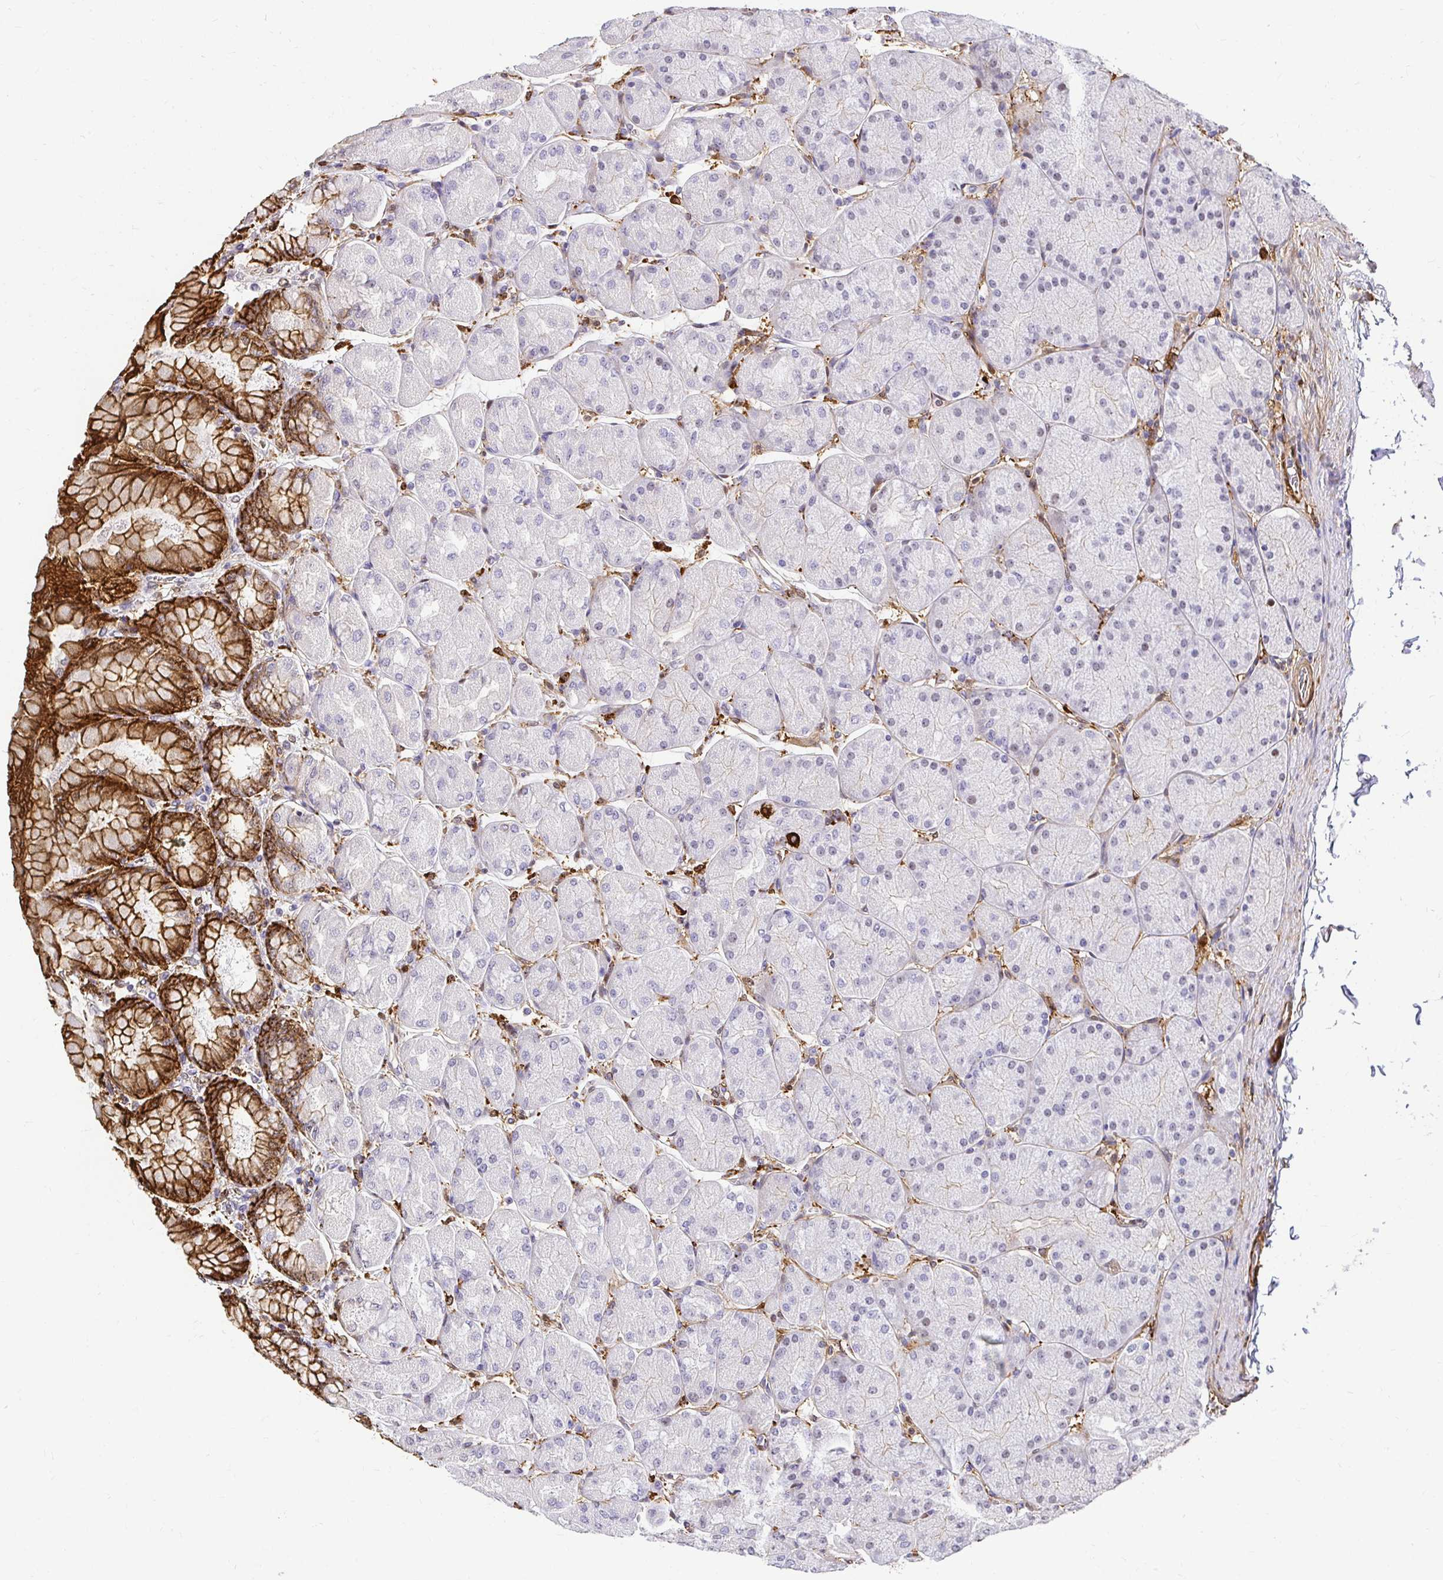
{"staining": {"intensity": "strong", "quantity": "25%-75%", "location": "cytoplasmic/membranous"}, "tissue": "stomach", "cell_type": "Glandular cells", "image_type": "normal", "snomed": [{"axis": "morphology", "description": "Normal tissue, NOS"}, {"axis": "topography", "description": "Stomach, upper"}], "caption": "This histopathology image reveals unremarkable stomach stained with immunohistochemistry to label a protein in brown. The cytoplasmic/membranous of glandular cells show strong positivity for the protein. Nuclei are counter-stained blue.", "gene": "GSN", "patient": {"sex": "female", "age": 56}}